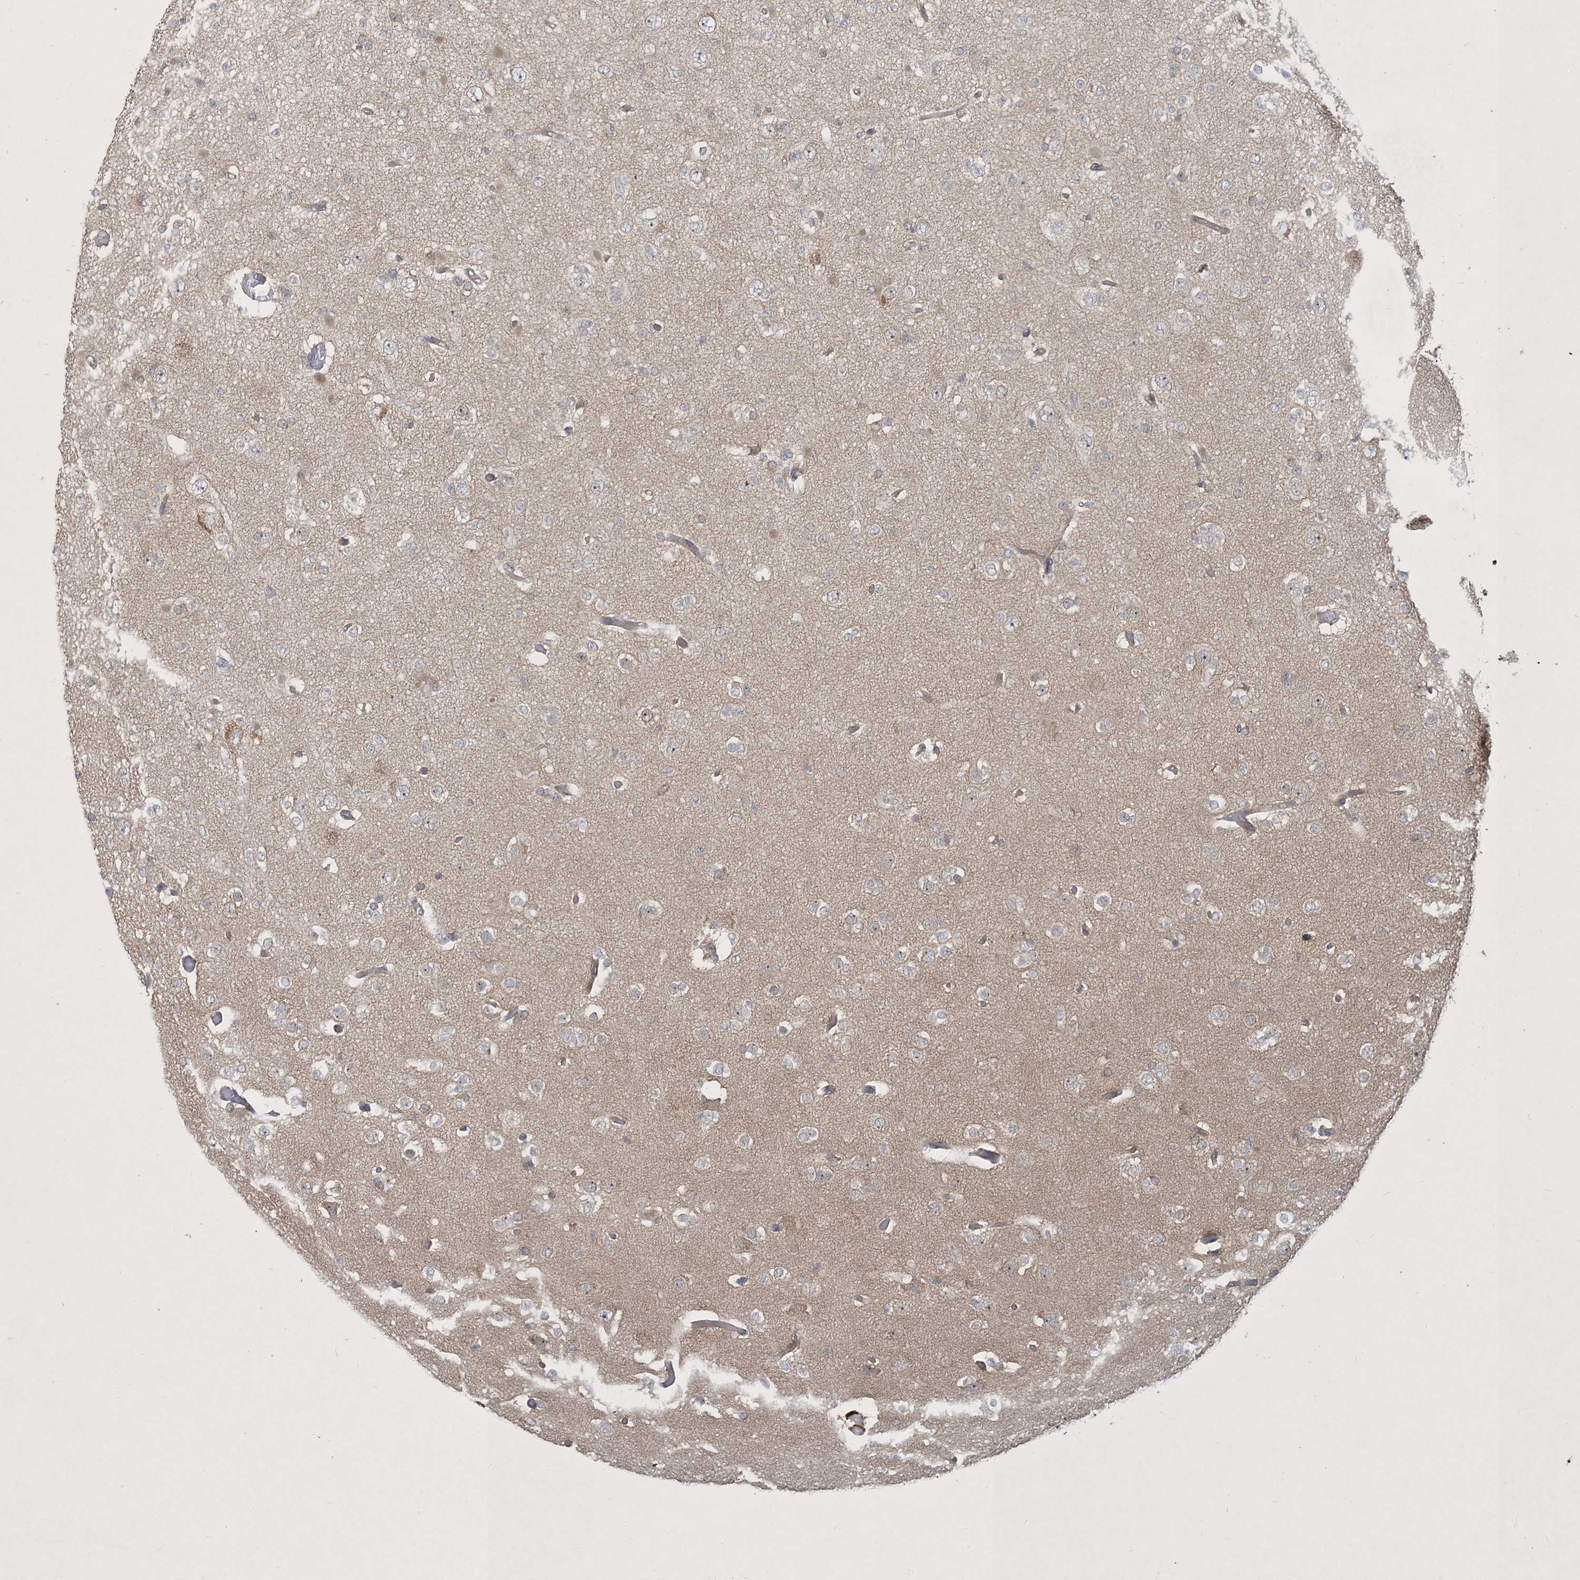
{"staining": {"intensity": "negative", "quantity": "none", "location": "none"}, "tissue": "glioma", "cell_type": "Tumor cells", "image_type": "cancer", "snomed": [{"axis": "morphology", "description": "Glioma, malignant, Low grade"}, {"axis": "topography", "description": "Brain"}], "caption": "This is an IHC photomicrograph of human malignant glioma (low-grade). There is no staining in tumor cells.", "gene": "CDS1", "patient": {"sex": "female", "age": 22}}